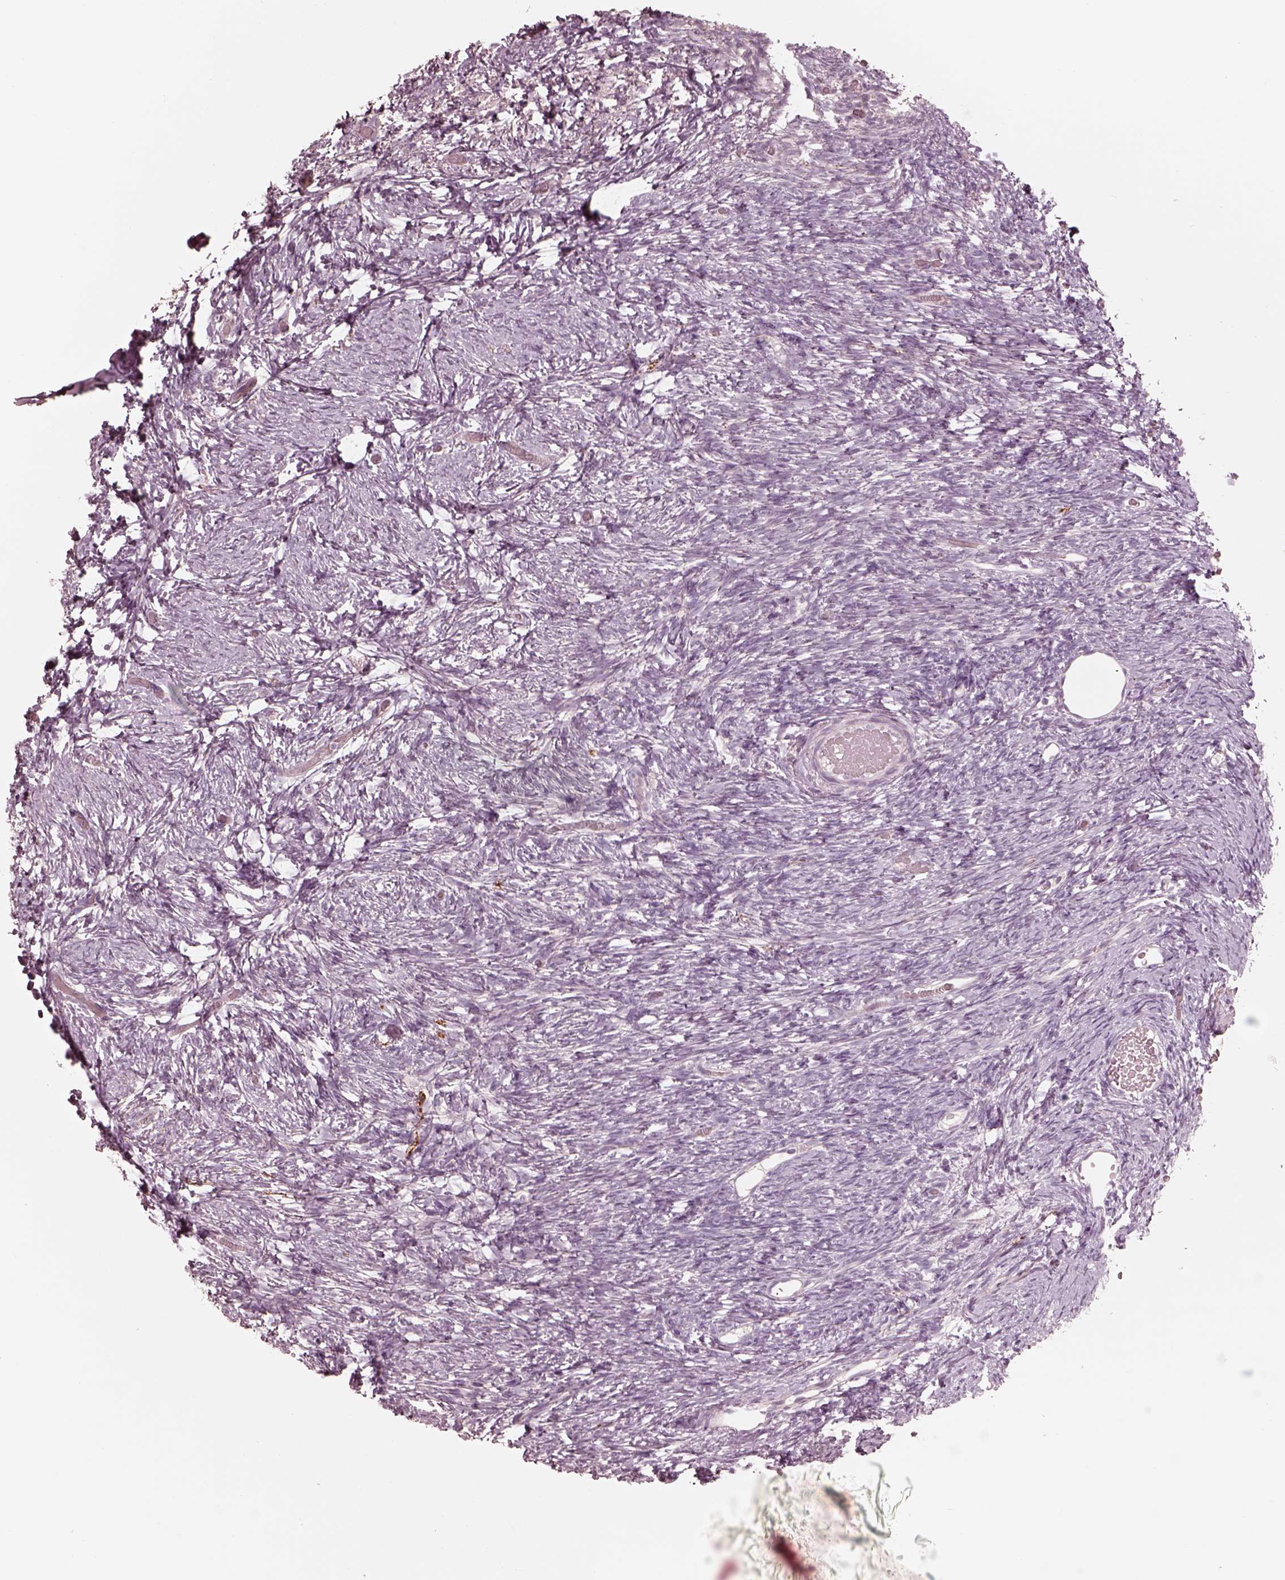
{"staining": {"intensity": "negative", "quantity": "none", "location": "none"}, "tissue": "ovary", "cell_type": "Ovarian stroma cells", "image_type": "normal", "snomed": [{"axis": "morphology", "description": "Normal tissue, NOS"}, {"axis": "topography", "description": "Ovary"}], "caption": "An image of human ovary is negative for staining in ovarian stroma cells. (DAB immunohistochemistry (IHC) visualized using brightfield microscopy, high magnification).", "gene": "RAB3C", "patient": {"sex": "female", "age": 39}}